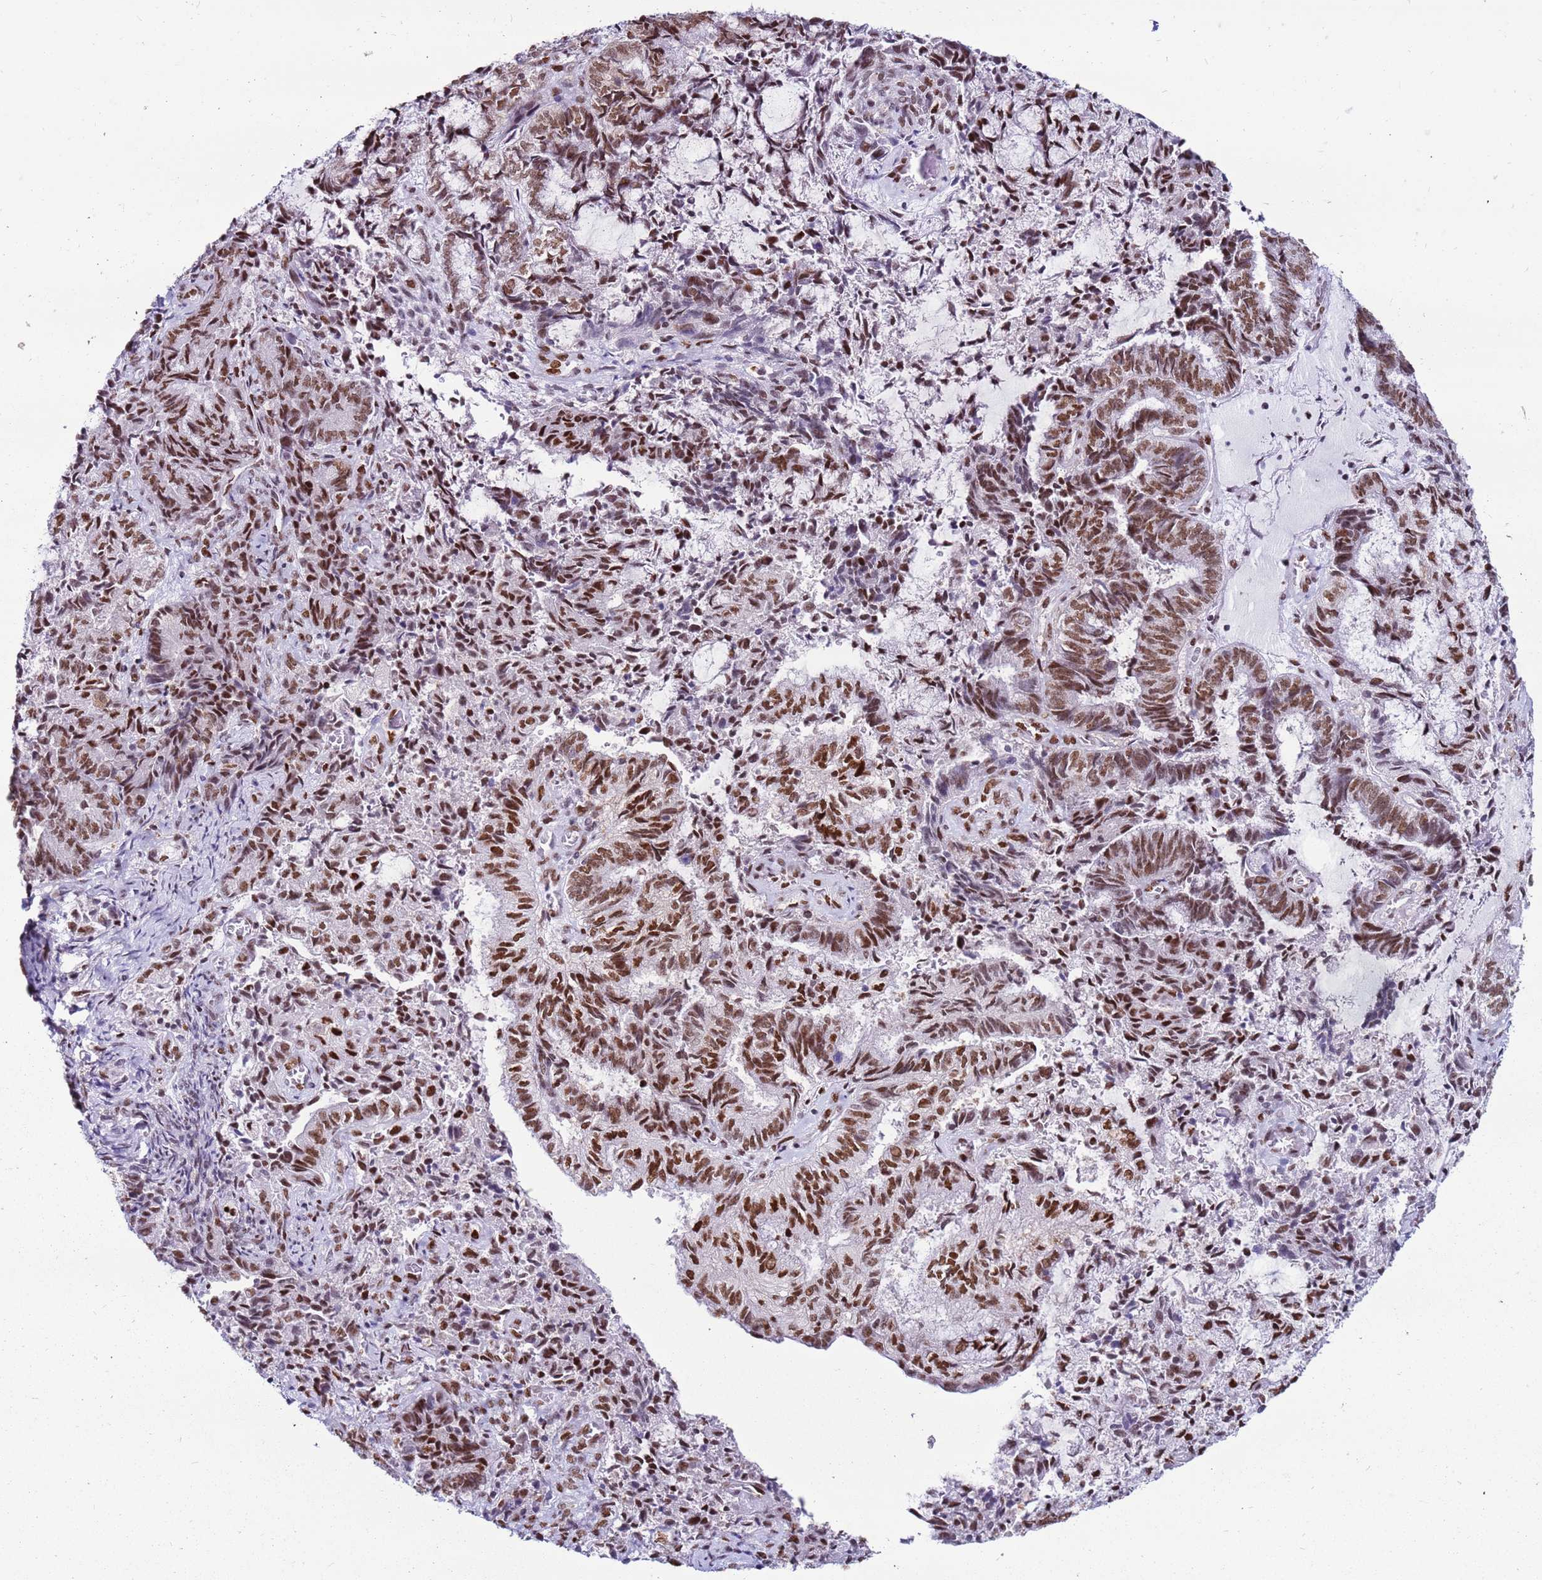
{"staining": {"intensity": "moderate", "quantity": ">75%", "location": "nuclear"}, "tissue": "endometrial cancer", "cell_type": "Tumor cells", "image_type": "cancer", "snomed": [{"axis": "morphology", "description": "Adenocarcinoma, NOS"}, {"axis": "topography", "description": "Endometrium"}], "caption": "The immunohistochemical stain shows moderate nuclear expression in tumor cells of endometrial cancer tissue.", "gene": "KPNA4", "patient": {"sex": "female", "age": 80}}